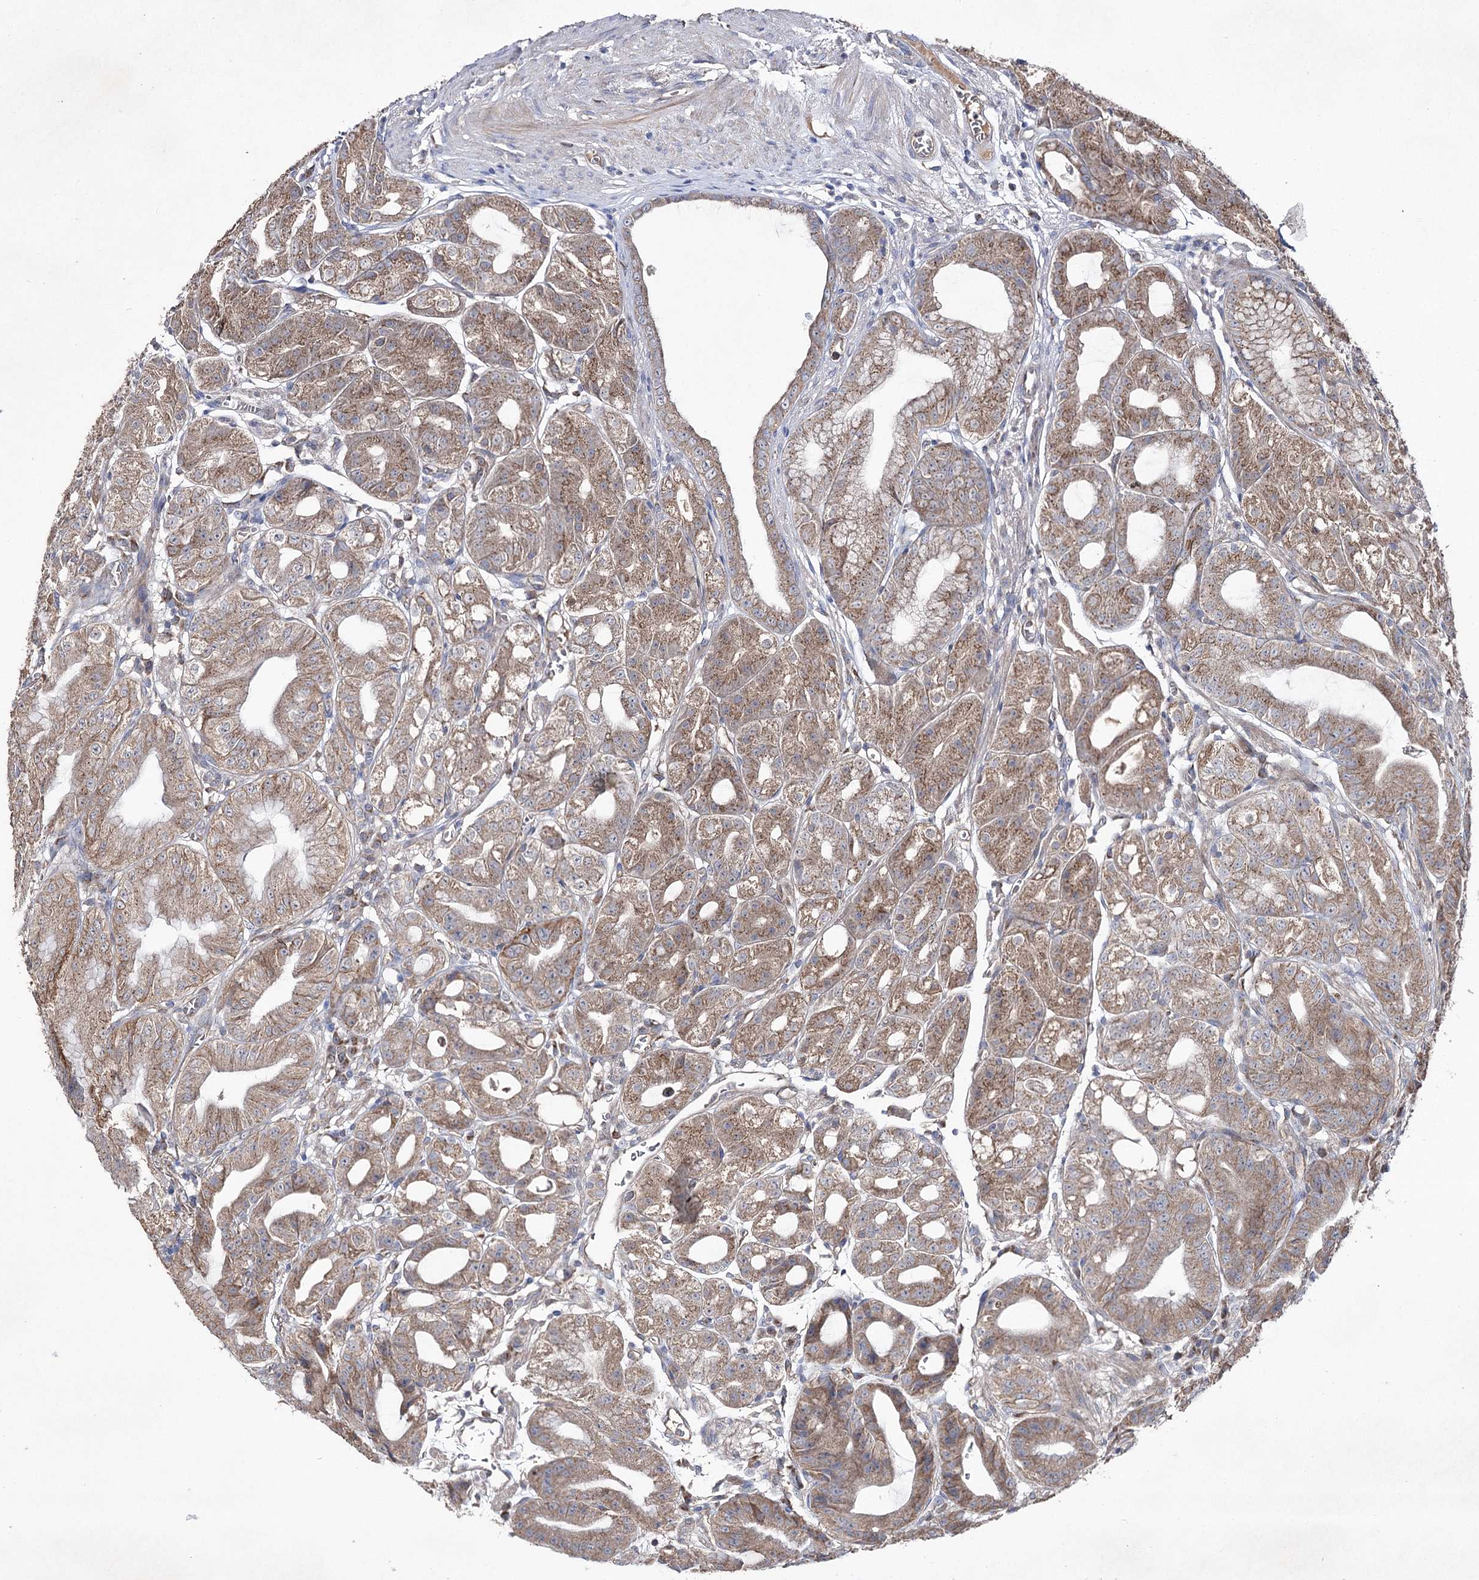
{"staining": {"intensity": "moderate", "quantity": ">75%", "location": "cytoplasmic/membranous"}, "tissue": "stomach", "cell_type": "Glandular cells", "image_type": "normal", "snomed": [{"axis": "morphology", "description": "Normal tissue, NOS"}, {"axis": "topography", "description": "Stomach, upper"}, {"axis": "topography", "description": "Stomach, lower"}], "caption": "Brown immunohistochemical staining in unremarkable stomach demonstrates moderate cytoplasmic/membranous expression in about >75% of glandular cells. (DAB (3,3'-diaminobenzidine) = brown stain, brightfield microscopy at high magnification).", "gene": "SEMA4G", "patient": {"sex": "male", "age": 71}}